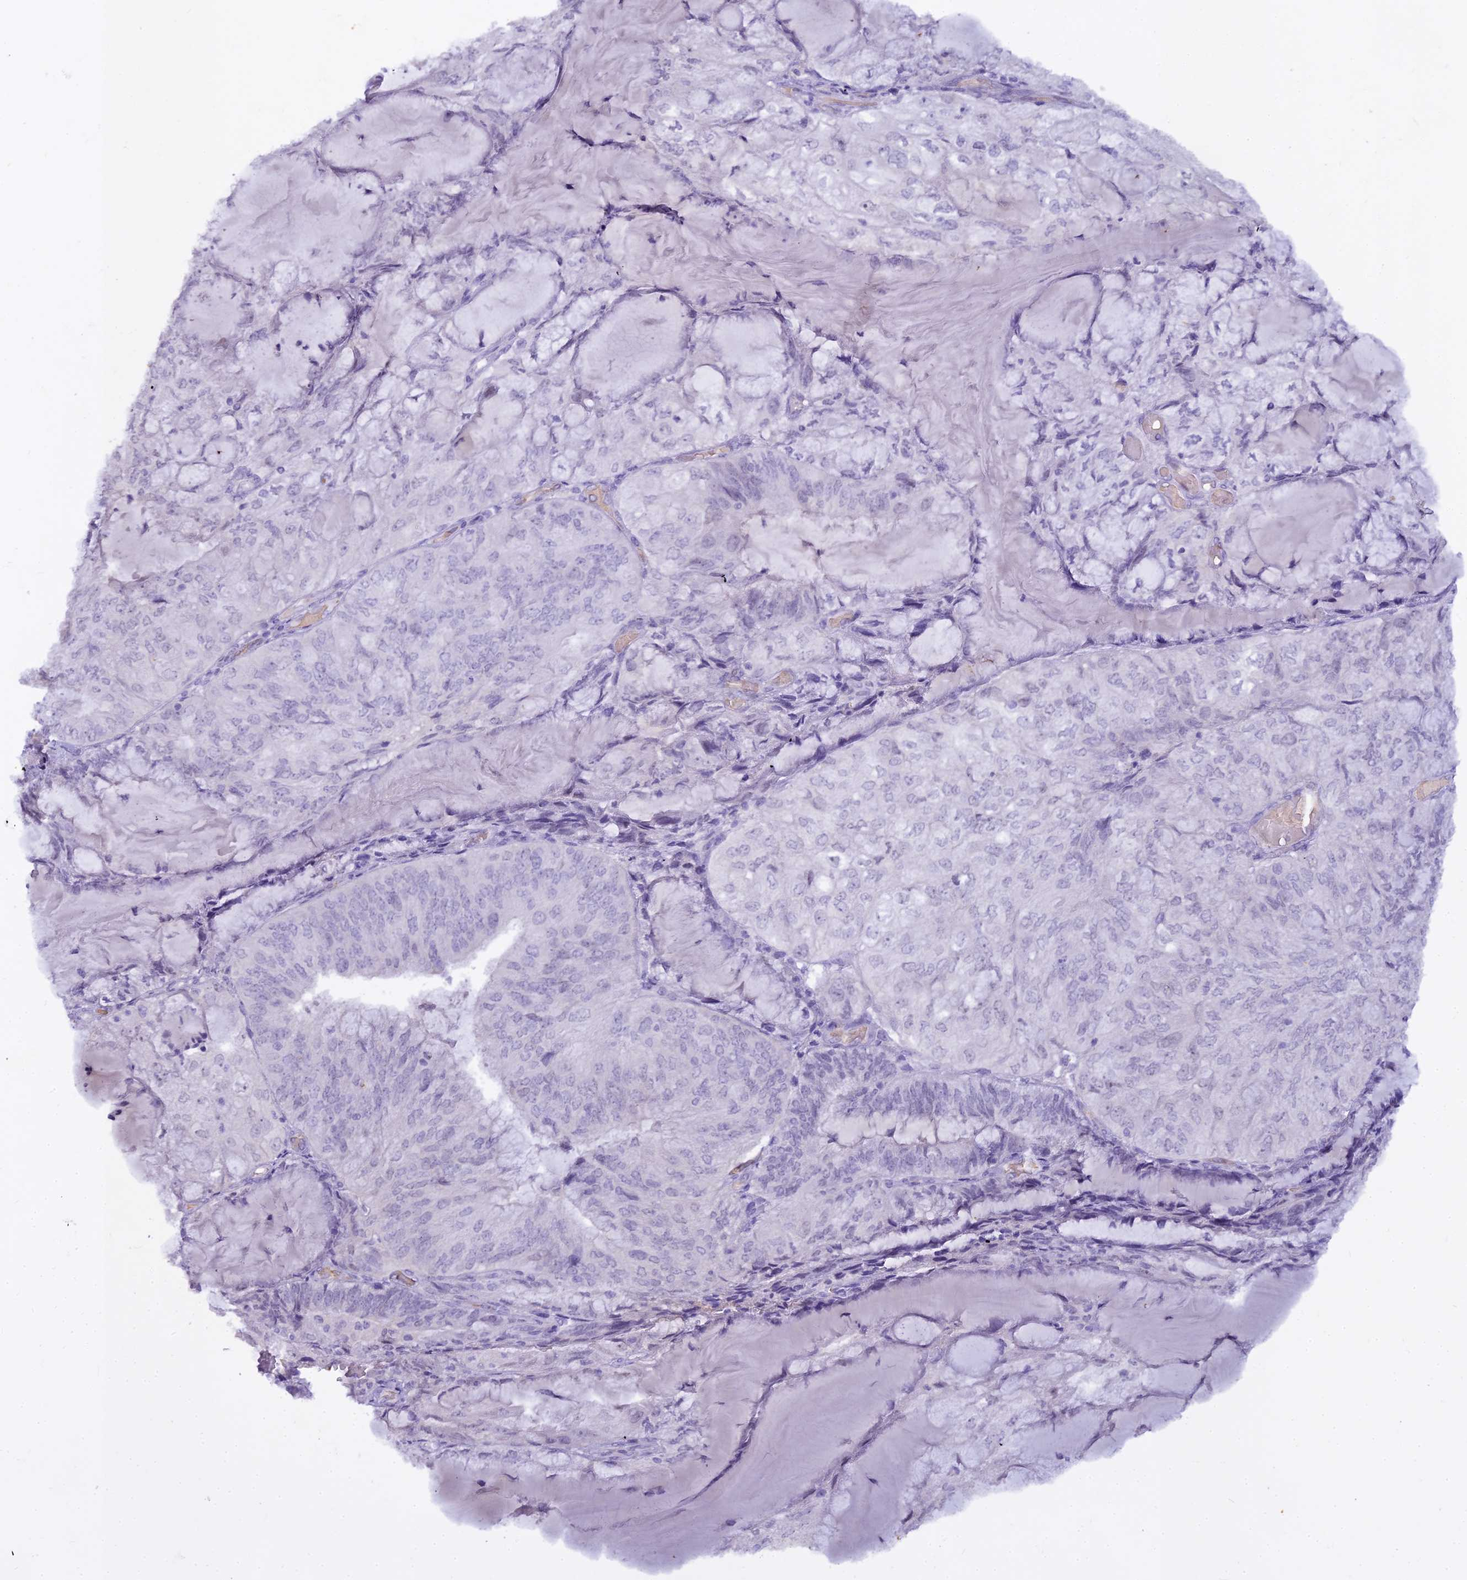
{"staining": {"intensity": "negative", "quantity": "none", "location": "none"}, "tissue": "endometrial cancer", "cell_type": "Tumor cells", "image_type": "cancer", "snomed": [{"axis": "morphology", "description": "Adenocarcinoma, NOS"}, {"axis": "topography", "description": "Endometrium"}], "caption": "Immunohistochemistry (IHC) image of neoplastic tissue: human adenocarcinoma (endometrial) stained with DAB exhibits no significant protein expression in tumor cells. (Brightfield microscopy of DAB (3,3'-diaminobenzidine) immunohistochemistry (IHC) at high magnification).", "gene": "OSTN", "patient": {"sex": "female", "age": 81}}